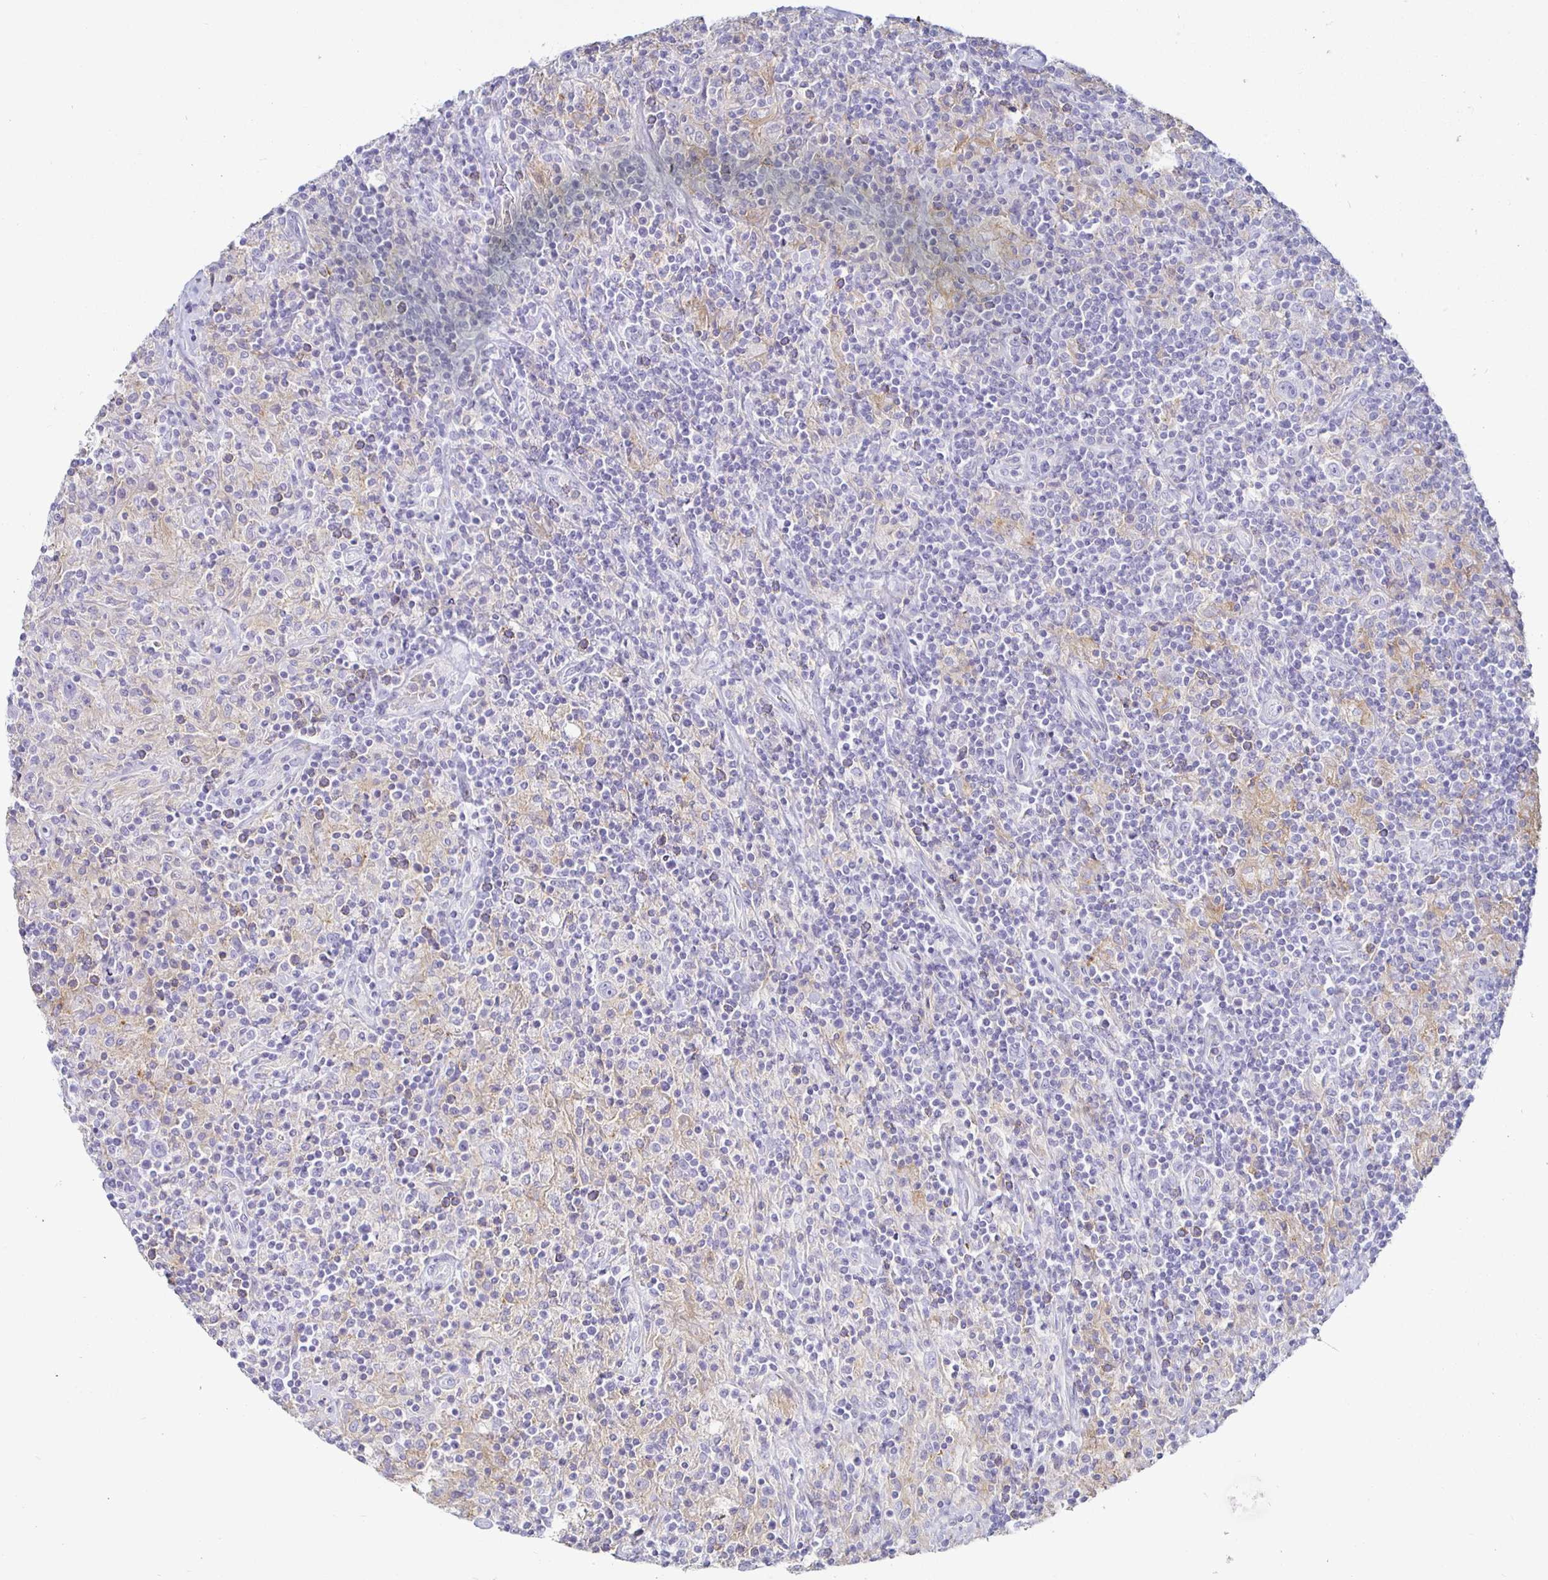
{"staining": {"intensity": "negative", "quantity": "none", "location": "none"}, "tissue": "lymphoma", "cell_type": "Tumor cells", "image_type": "cancer", "snomed": [{"axis": "morphology", "description": "Hodgkin's disease, NOS"}, {"axis": "topography", "description": "Lymph node"}], "caption": "Tumor cells show no significant protein expression in lymphoma.", "gene": "SIRPA", "patient": {"sex": "male", "age": 70}}